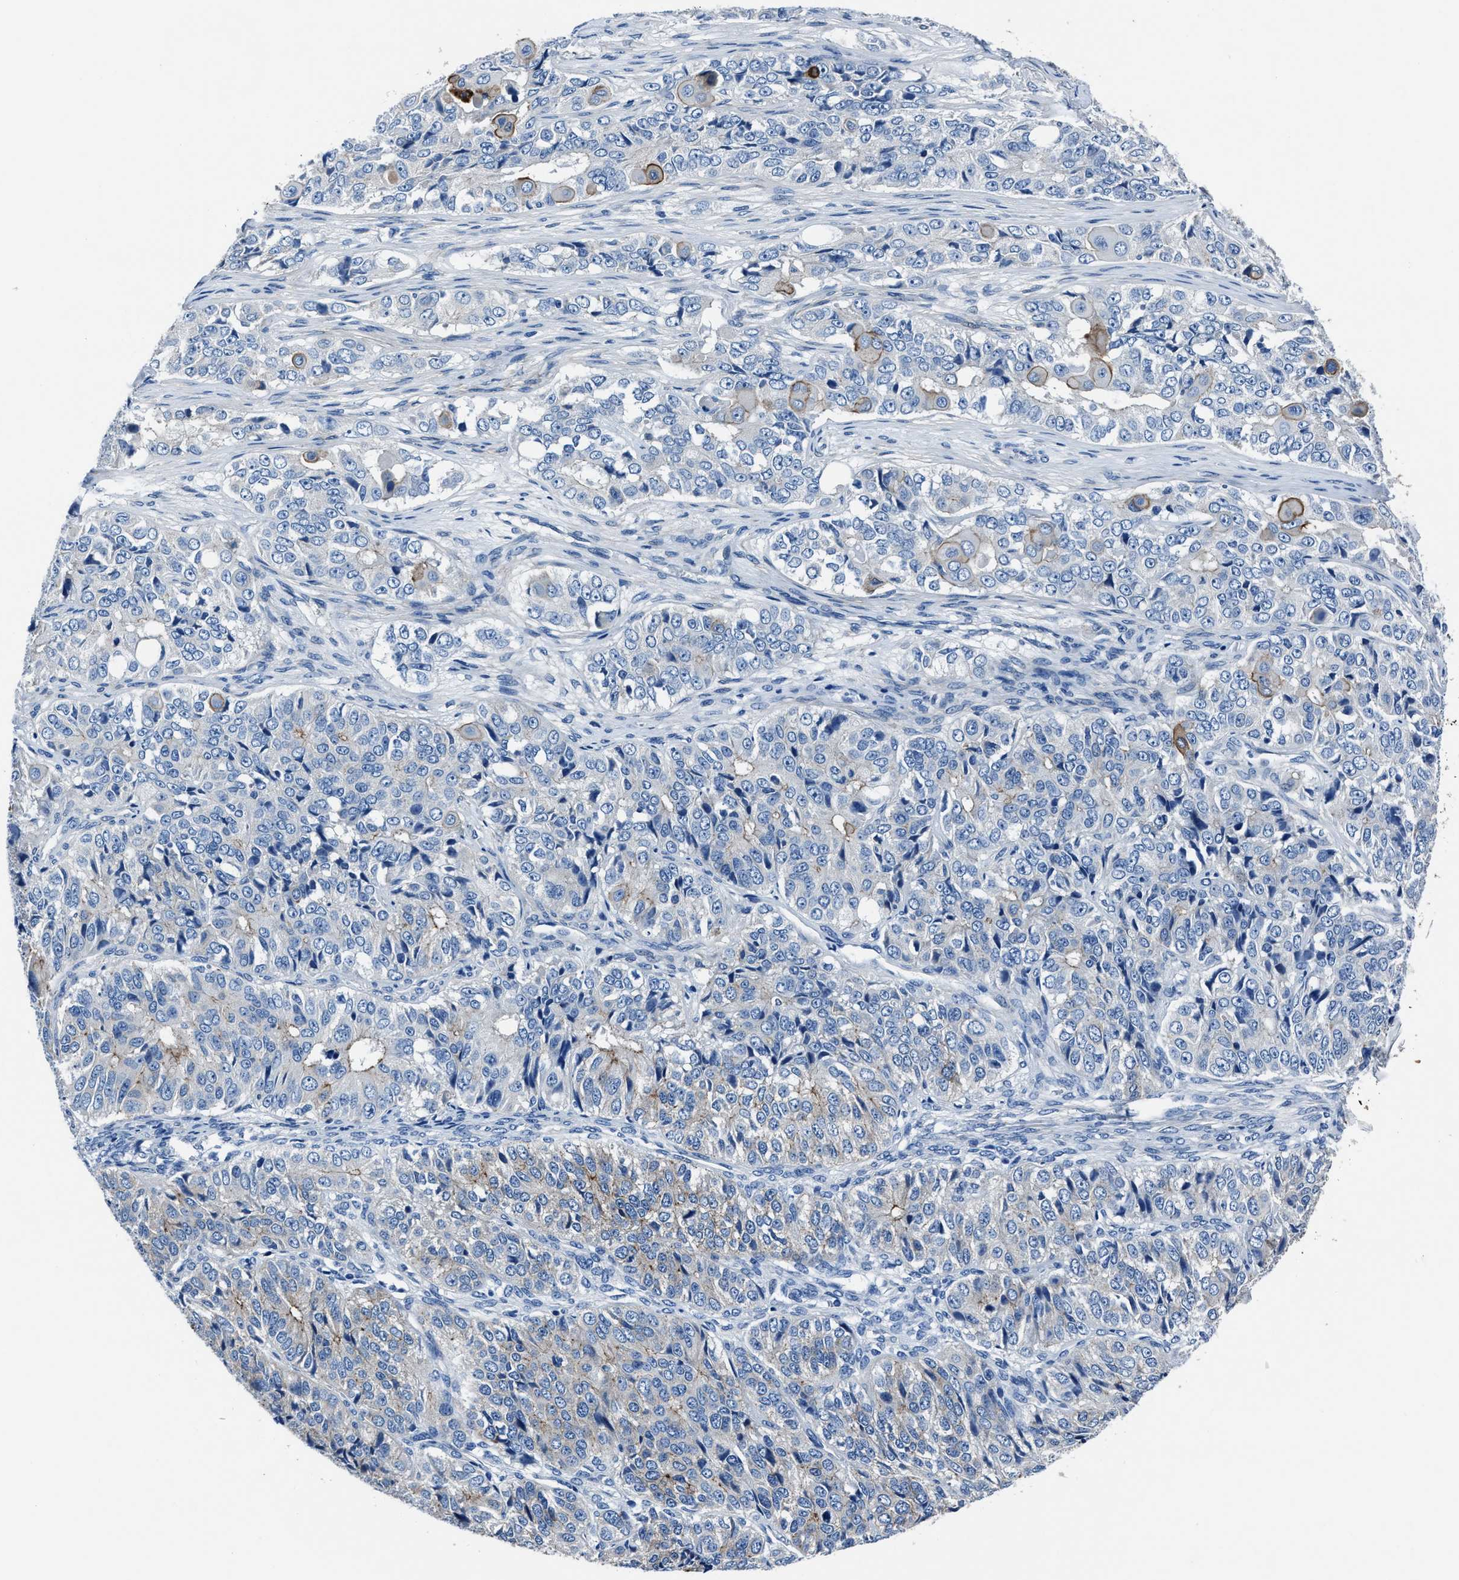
{"staining": {"intensity": "weak", "quantity": "<25%", "location": "cytoplasmic/membranous"}, "tissue": "ovarian cancer", "cell_type": "Tumor cells", "image_type": "cancer", "snomed": [{"axis": "morphology", "description": "Carcinoma, endometroid"}, {"axis": "topography", "description": "Ovary"}], "caption": "Histopathology image shows no protein positivity in tumor cells of endometroid carcinoma (ovarian) tissue.", "gene": "LMO7", "patient": {"sex": "female", "age": 51}}